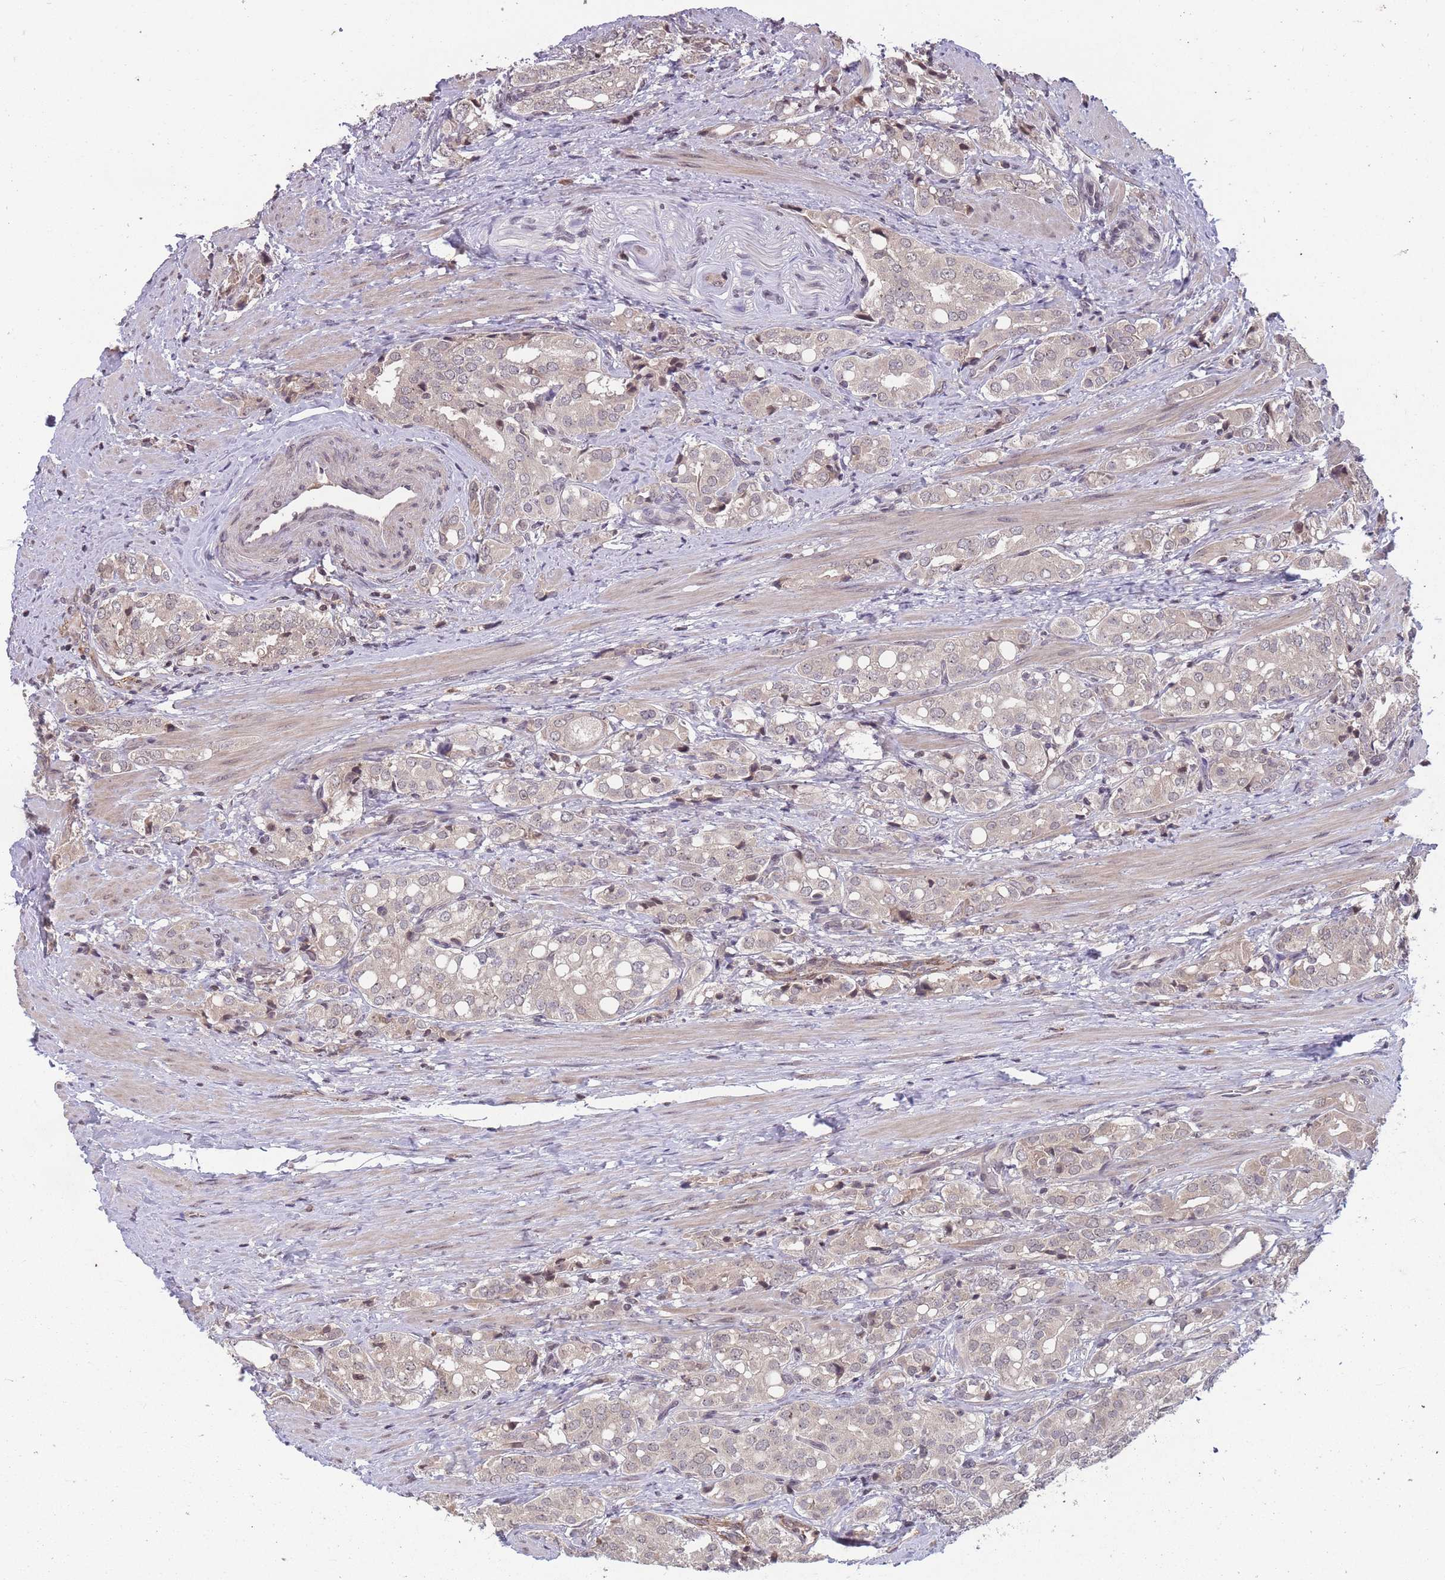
{"staining": {"intensity": "weak", "quantity": "<25%", "location": "cytoplasmic/membranous"}, "tissue": "prostate cancer", "cell_type": "Tumor cells", "image_type": "cancer", "snomed": [{"axis": "morphology", "description": "Adenocarcinoma, High grade"}, {"axis": "topography", "description": "Prostate"}], "caption": "IHC image of neoplastic tissue: human prostate cancer (high-grade adenocarcinoma) stained with DAB (3,3'-diaminobenzidine) exhibits no significant protein positivity in tumor cells.", "gene": "GGT5", "patient": {"sex": "male", "age": 71}}